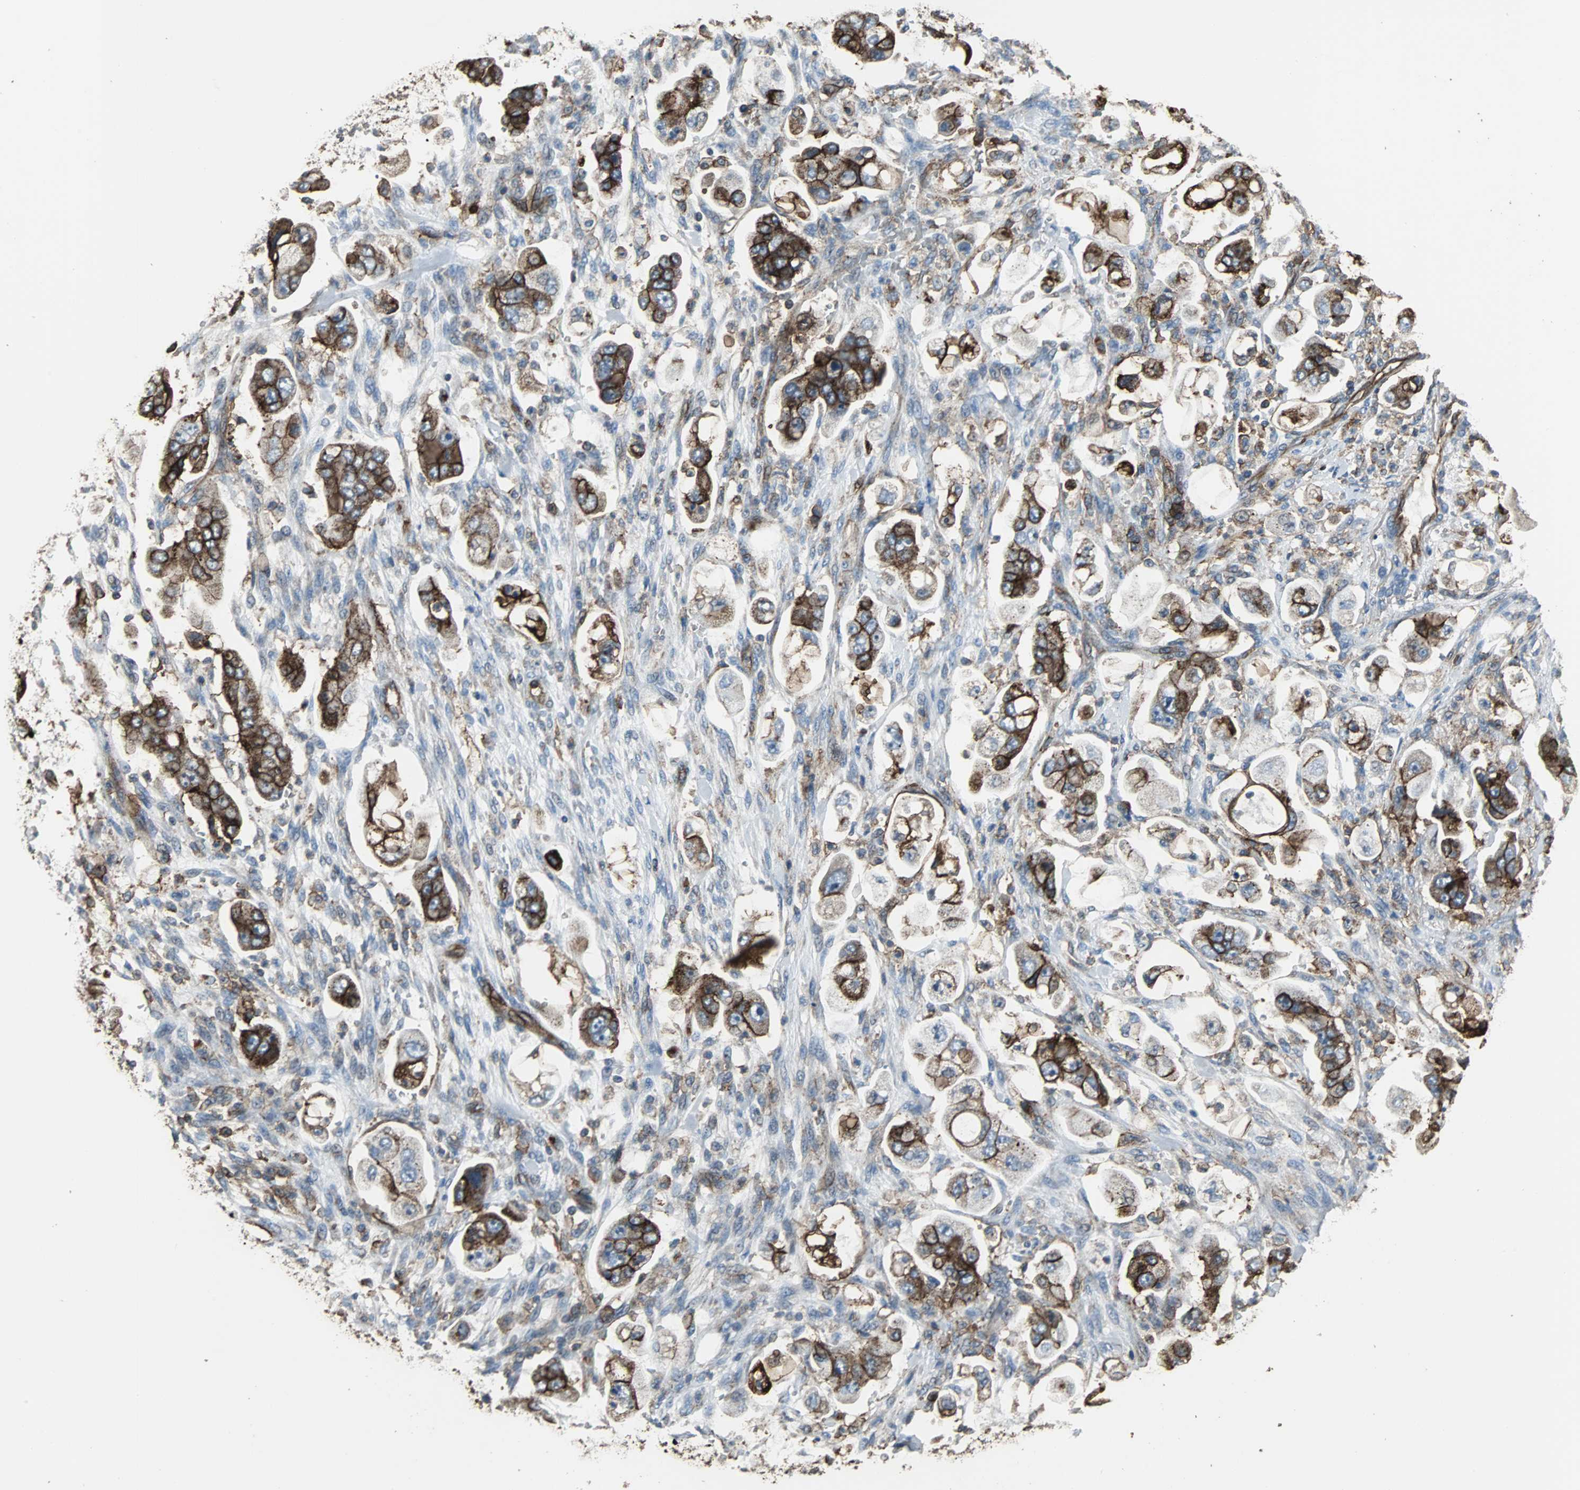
{"staining": {"intensity": "moderate", "quantity": ">75%", "location": "cytoplasmic/membranous"}, "tissue": "stomach cancer", "cell_type": "Tumor cells", "image_type": "cancer", "snomed": [{"axis": "morphology", "description": "Adenocarcinoma, NOS"}, {"axis": "topography", "description": "Stomach"}], "caption": "A high-resolution image shows IHC staining of stomach cancer (adenocarcinoma), which shows moderate cytoplasmic/membranous positivity in approximately >75% of tumor cells.", "gene": "F11R", "patient": {"sex": "male", "age": 62}}